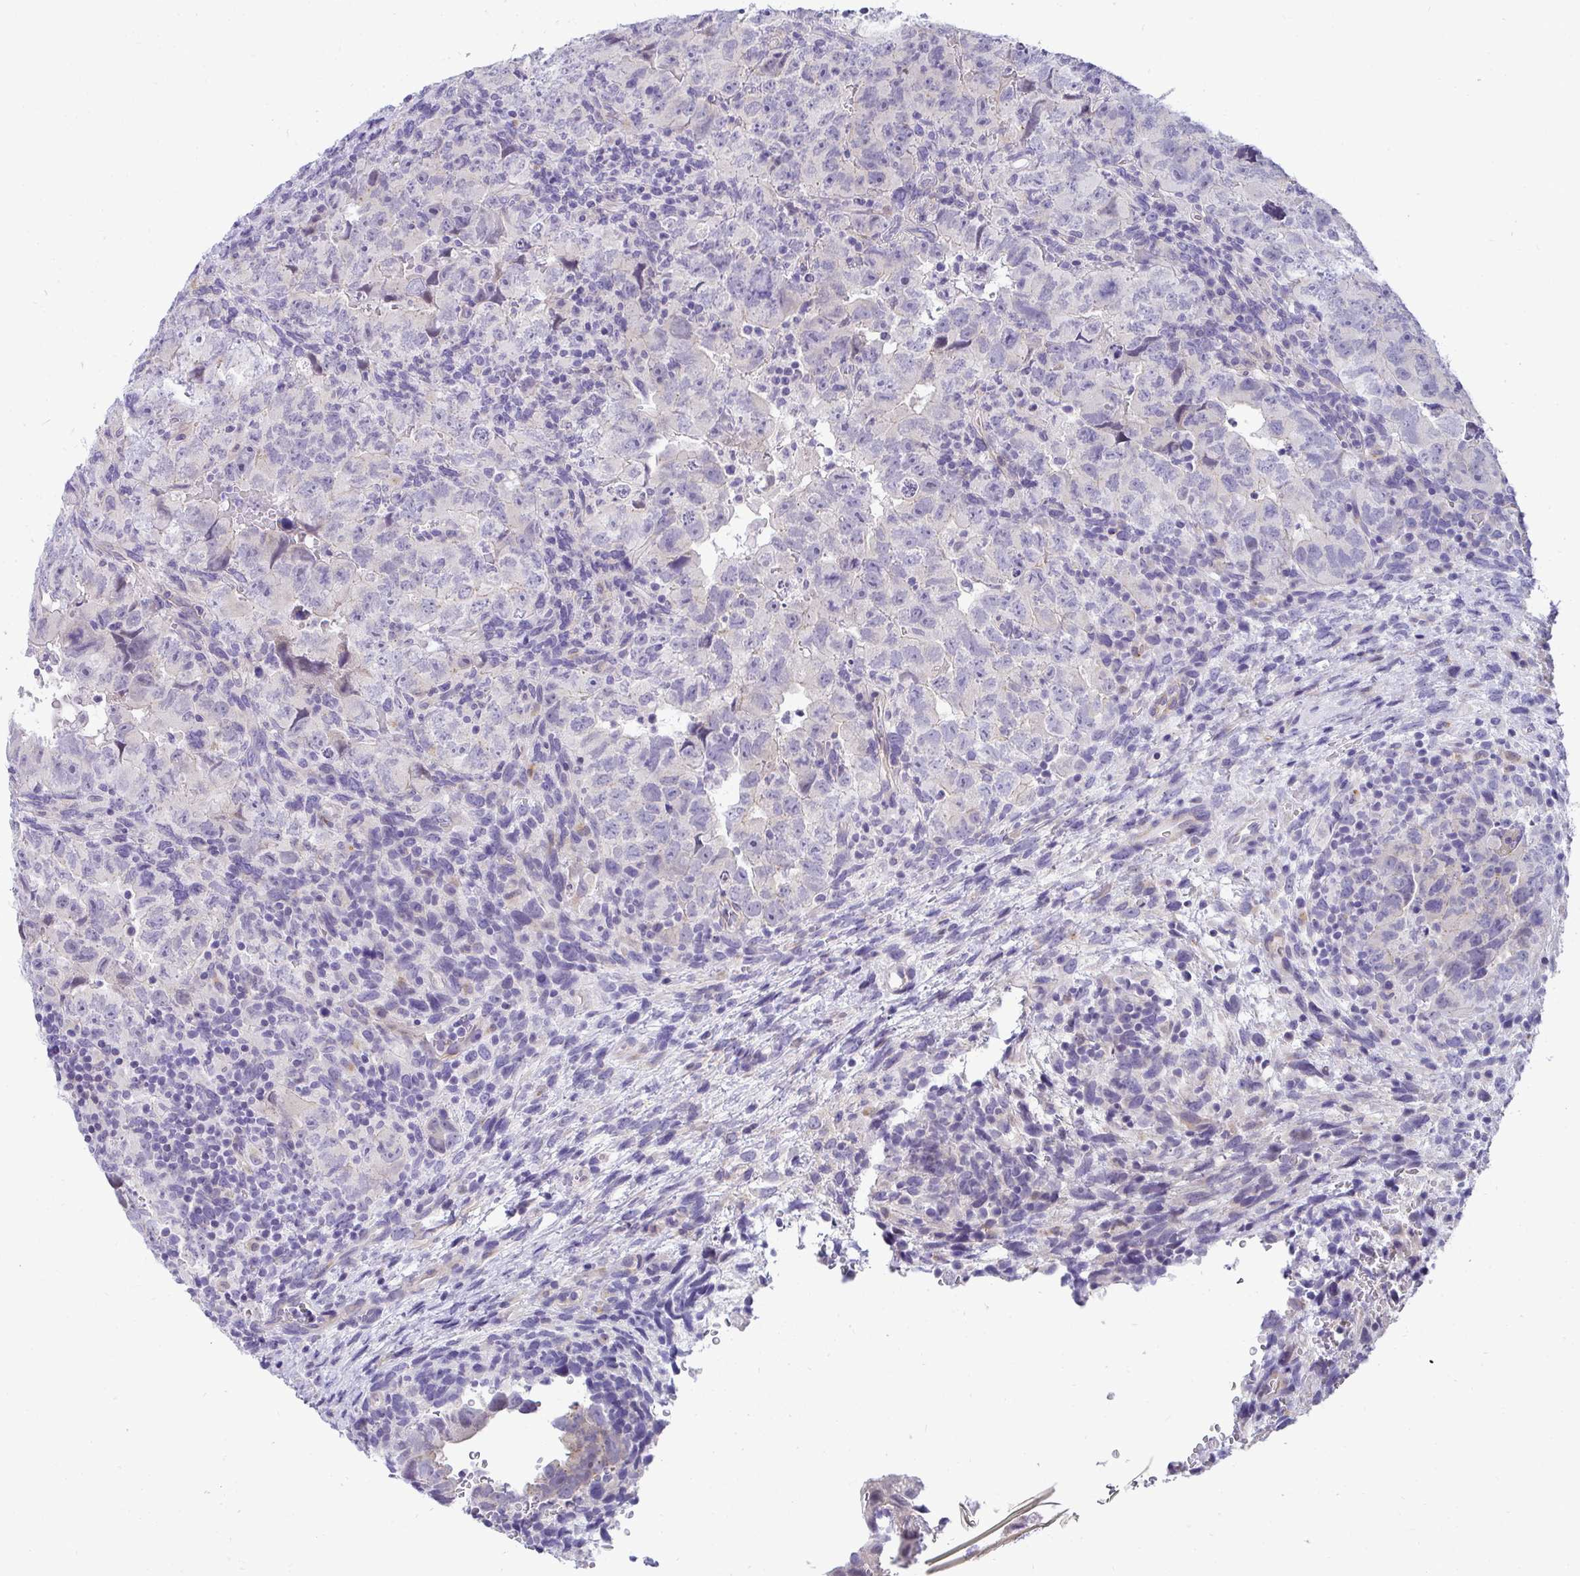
{"staining": {"intensity": "negative", "quantity": "none", "location": "none"}, "tissue": "testis cancer", "cell_type": "Tumor cells", "image_type": "cancer", "snomed": [{"axis": "morphology", "description": "Carcinoma, Embryonal, NOS"}, {"axis": "topography", "description": "Testis"}], "caption": "IHC micrograph of neoplastic tissue: testis cancer stained with DAB reveals no significant protein positivity in tumor cells. The staining is performed using DAB brown chromogen with nuclei counter-stained in using hematoxylin.", "gene": "AK5", "patient": {"sex": "male", "age": 24}}